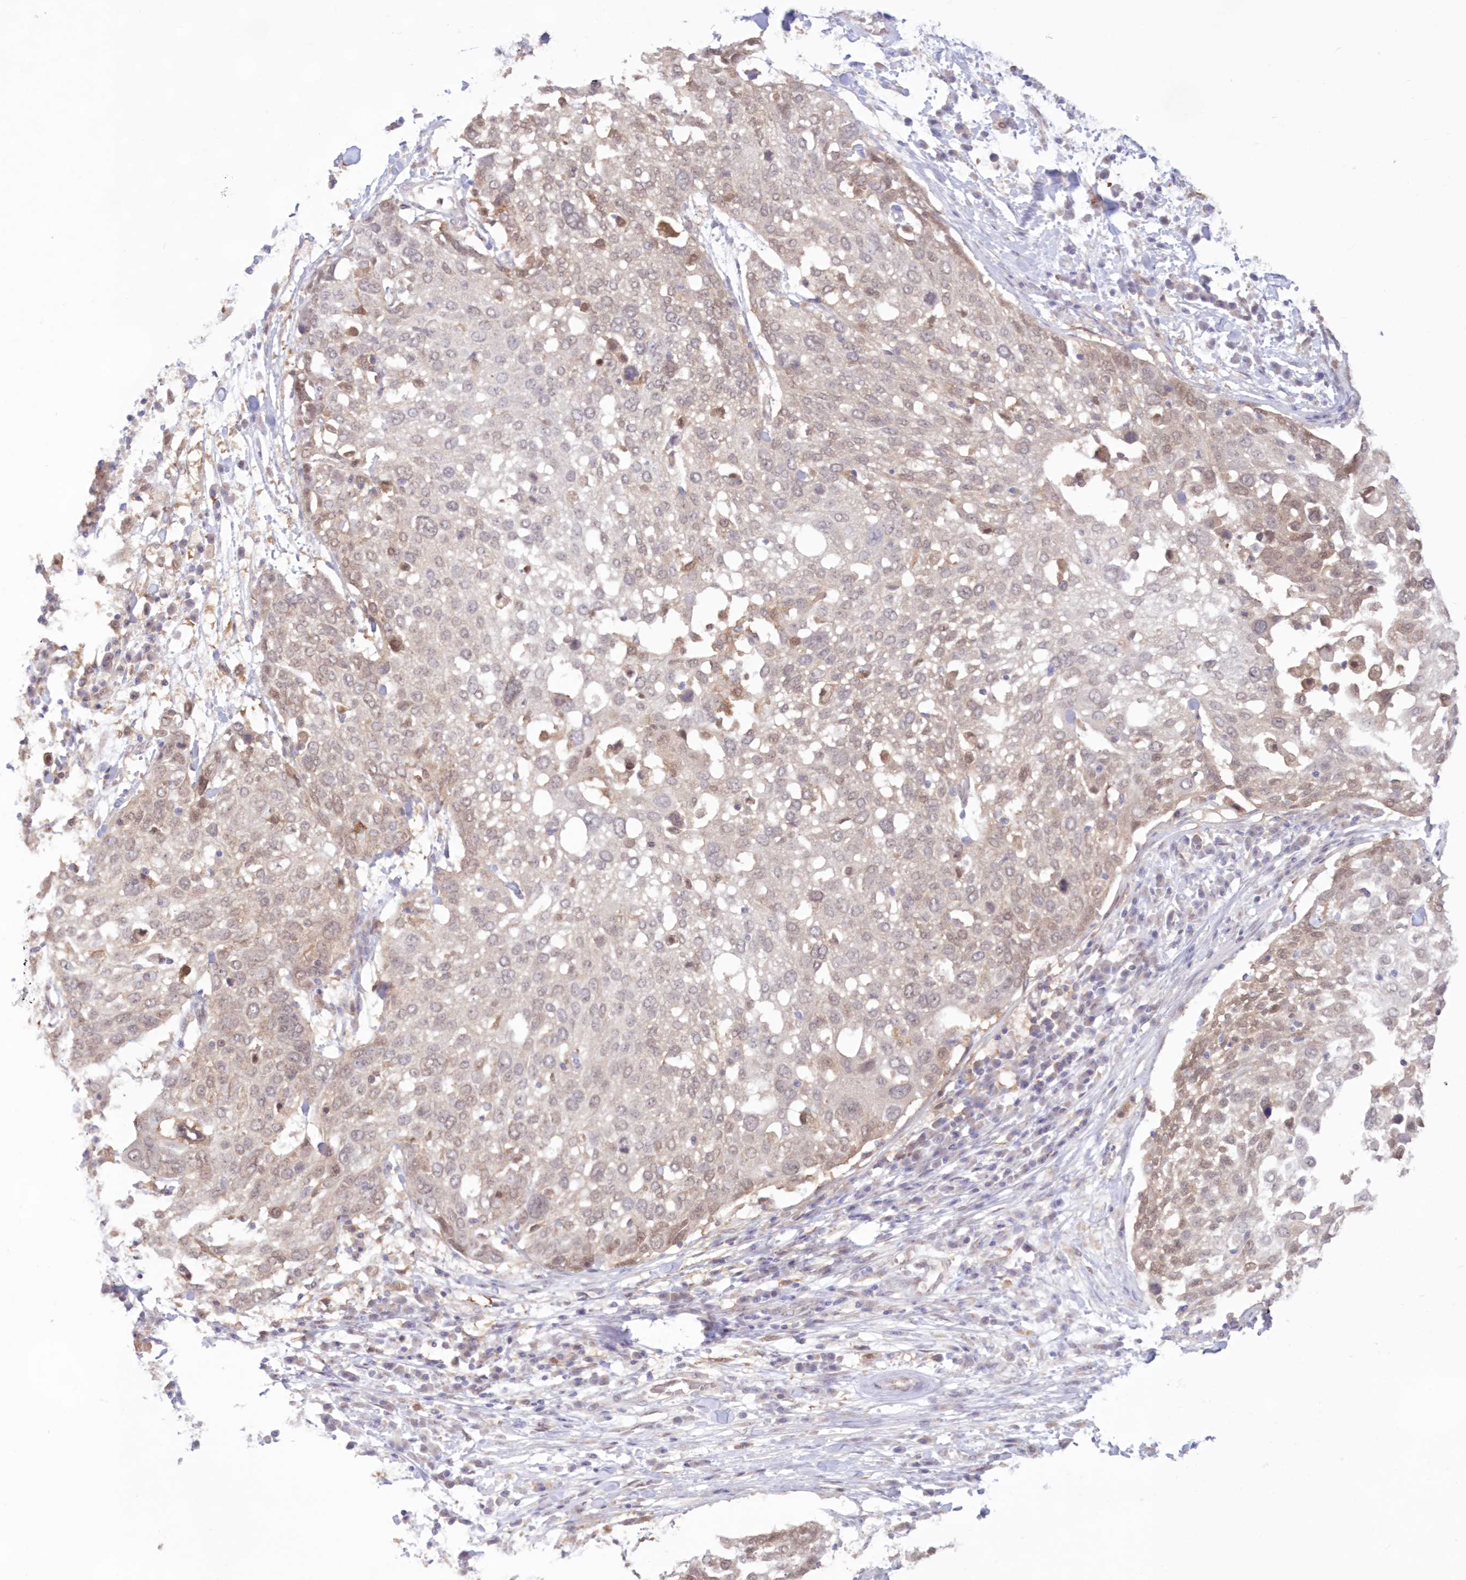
{"staining": {"intensity": "weak", "quantity": "<25%", "location": "cytoplasmic/membranous,nuclear"}, "tissue": "lung cancer", "cell_type": "Tumor cells", "image_type": "cancer", "snomed": [{"axis": "morphology", "description": "Squamous cell carcinoma, NOS"}, {"axis": "topography", "description": "Lung"}], "caption": "A histopathology image of human lung cancer (squamous cell carcinoma) is negative for staining in tumor cells.", "gene": "RNPEP", "patient": {"sex": "male", "age": 65}}